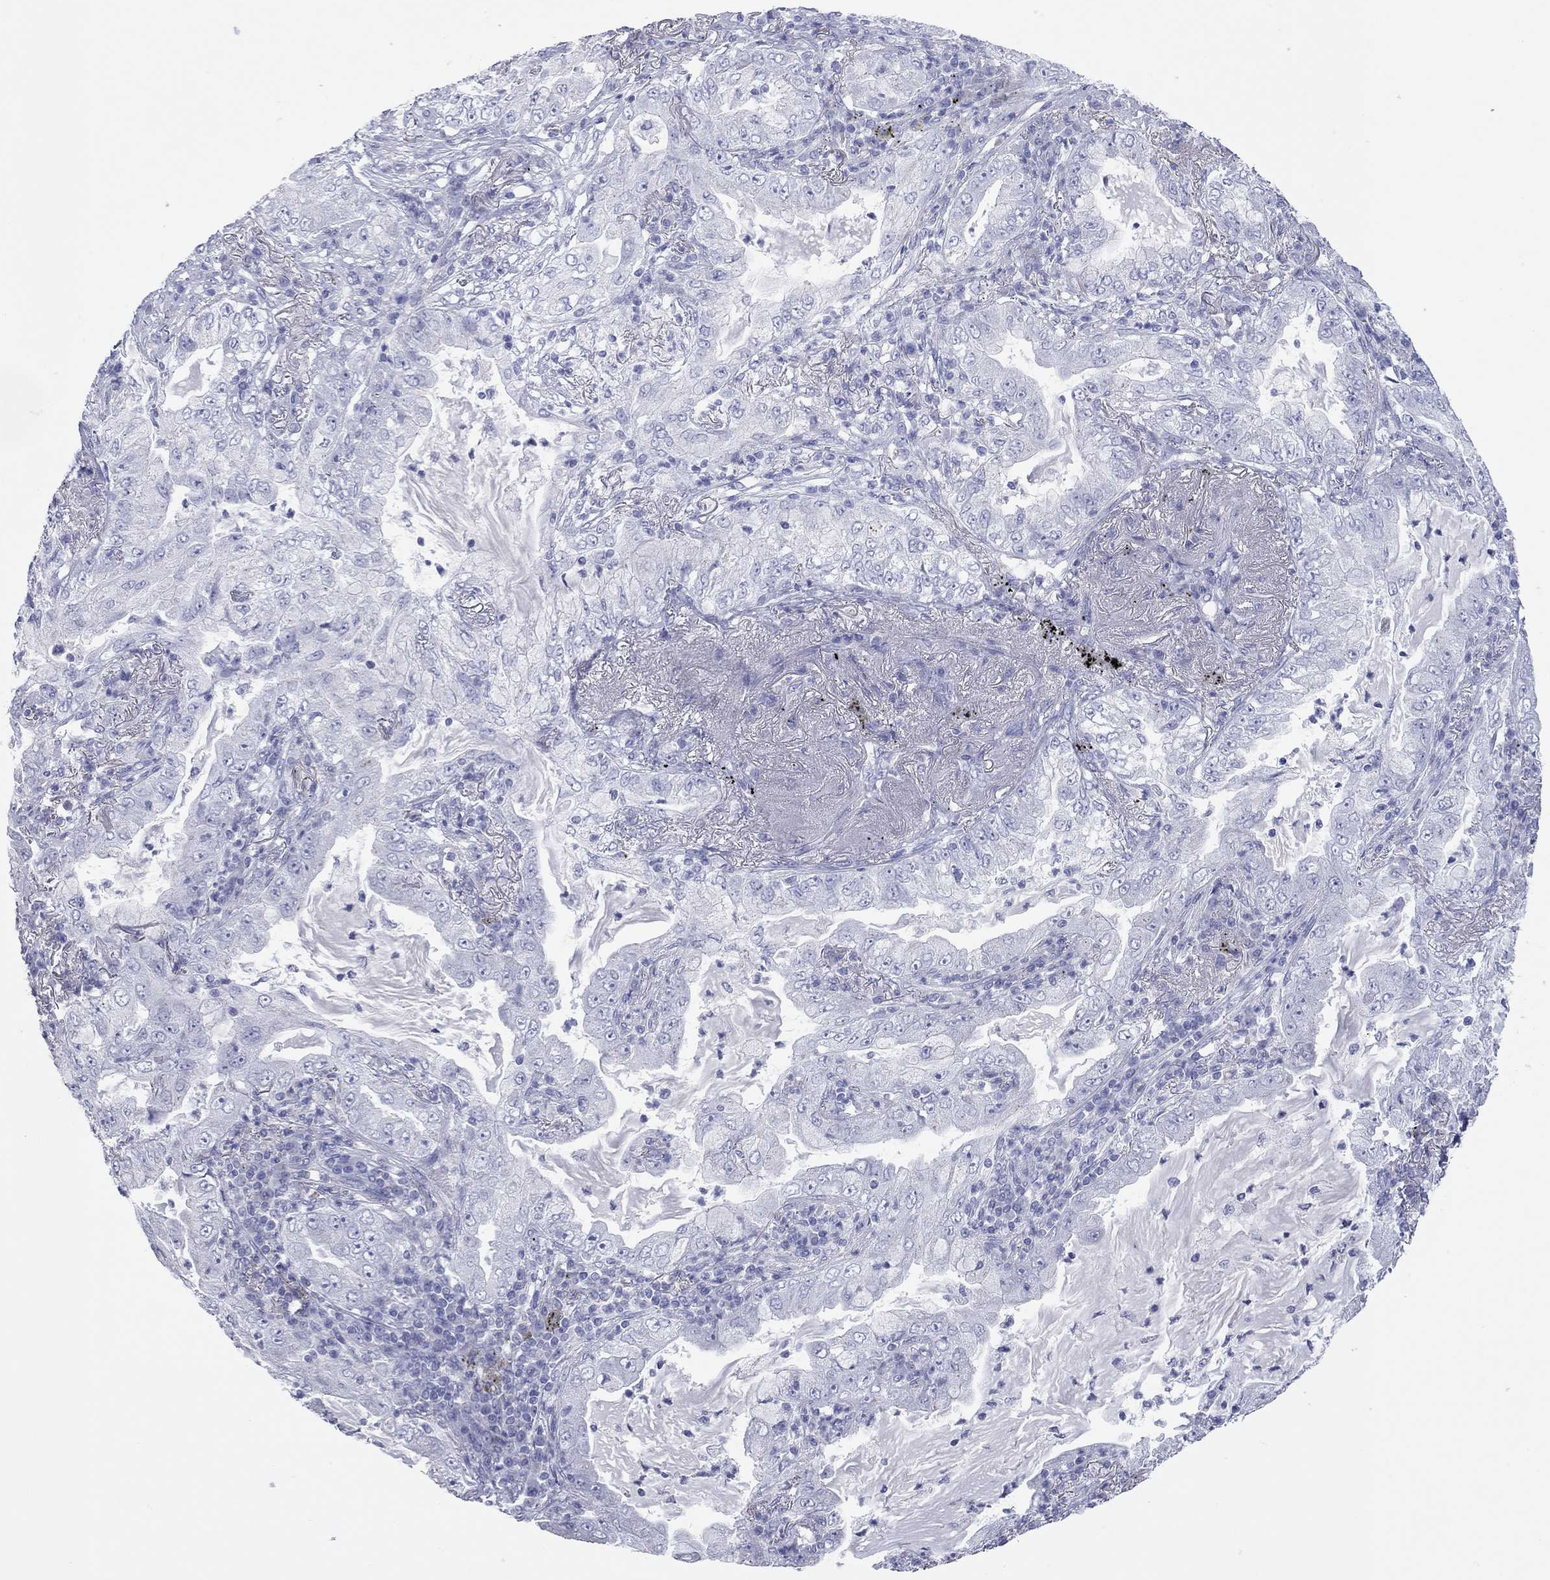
{"staining": {"intensity": "negative", "quantity": "none", "location": "none"}, "tissue": "lung cancer", "cell_type": "Tumor cells", "image_type": "cancer", "snomed": [{"axis": "morphology", "description": "Adenocarcinoma, NOS"}, {"axis": "topography", "description": "Lung"}], "caption": "Photomicrograph shows no significant protein staining in tumor cells of lung cancer.", "gene": "VSIG10", "patient": {"sex": "female", "age": 73}}